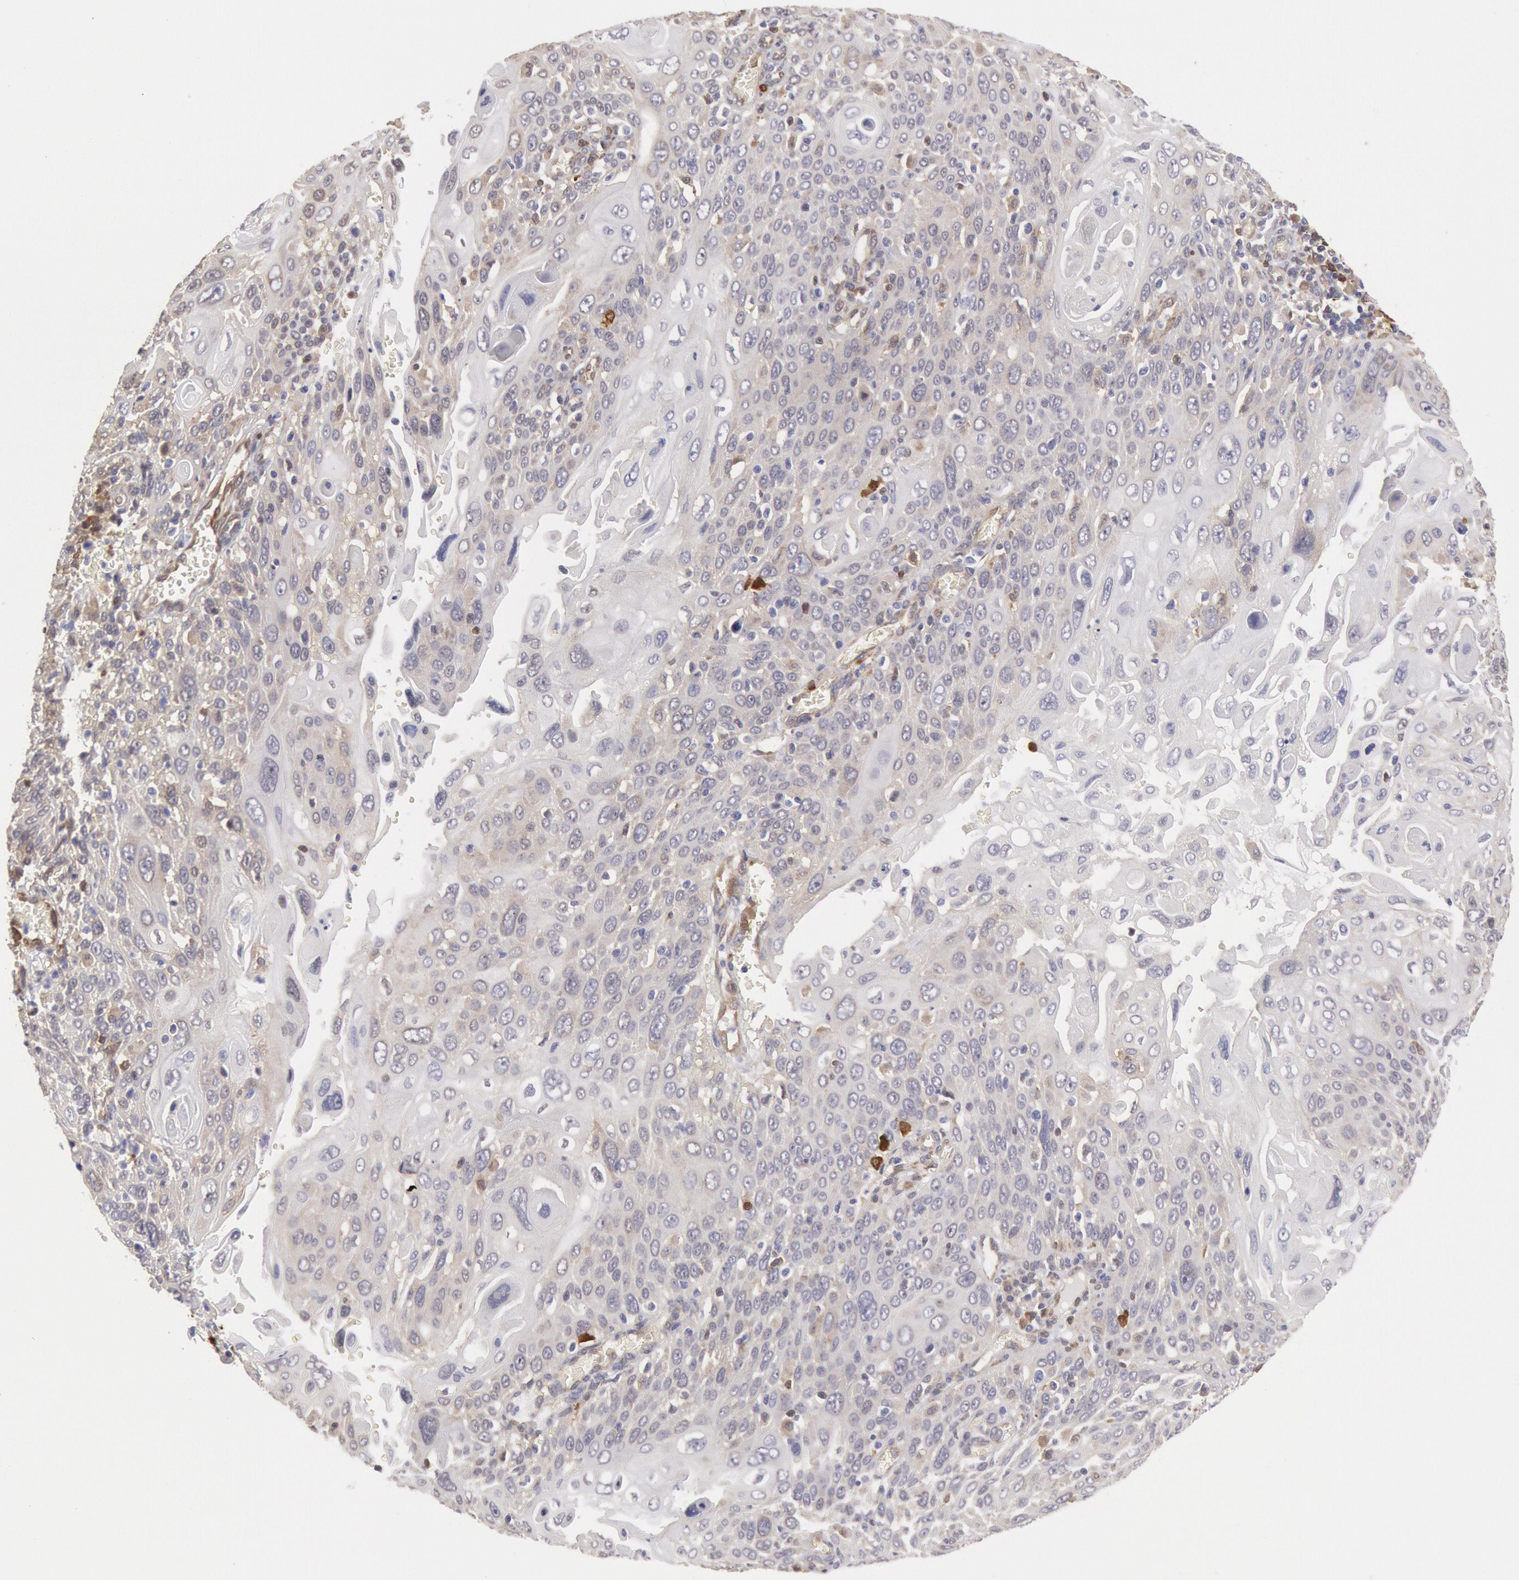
{"staining": {"intensity": "negative", "quantity": "none", "location": "none"}, "tissue": "cervical cancer", "cell_type": "Tumor cells", "image_type": "cancer", "snomed": [{"axis": "morphology", "description": "Squamous cell carcinoma, NOS"}, {"axis": "topography", "description": "Cervix"}], "caption": "Immunohistochemistry (IHC) of cervical squamous cell carcinoma exhibits no expression in tumor cells. The staining is performed using DAB (3,3'-diaminobenzidine) brown chromogen with nuclei counter-stained in using hematoxylin.", "gene": "CCDC50", "patient": {"sex": "female", "age": 54}}